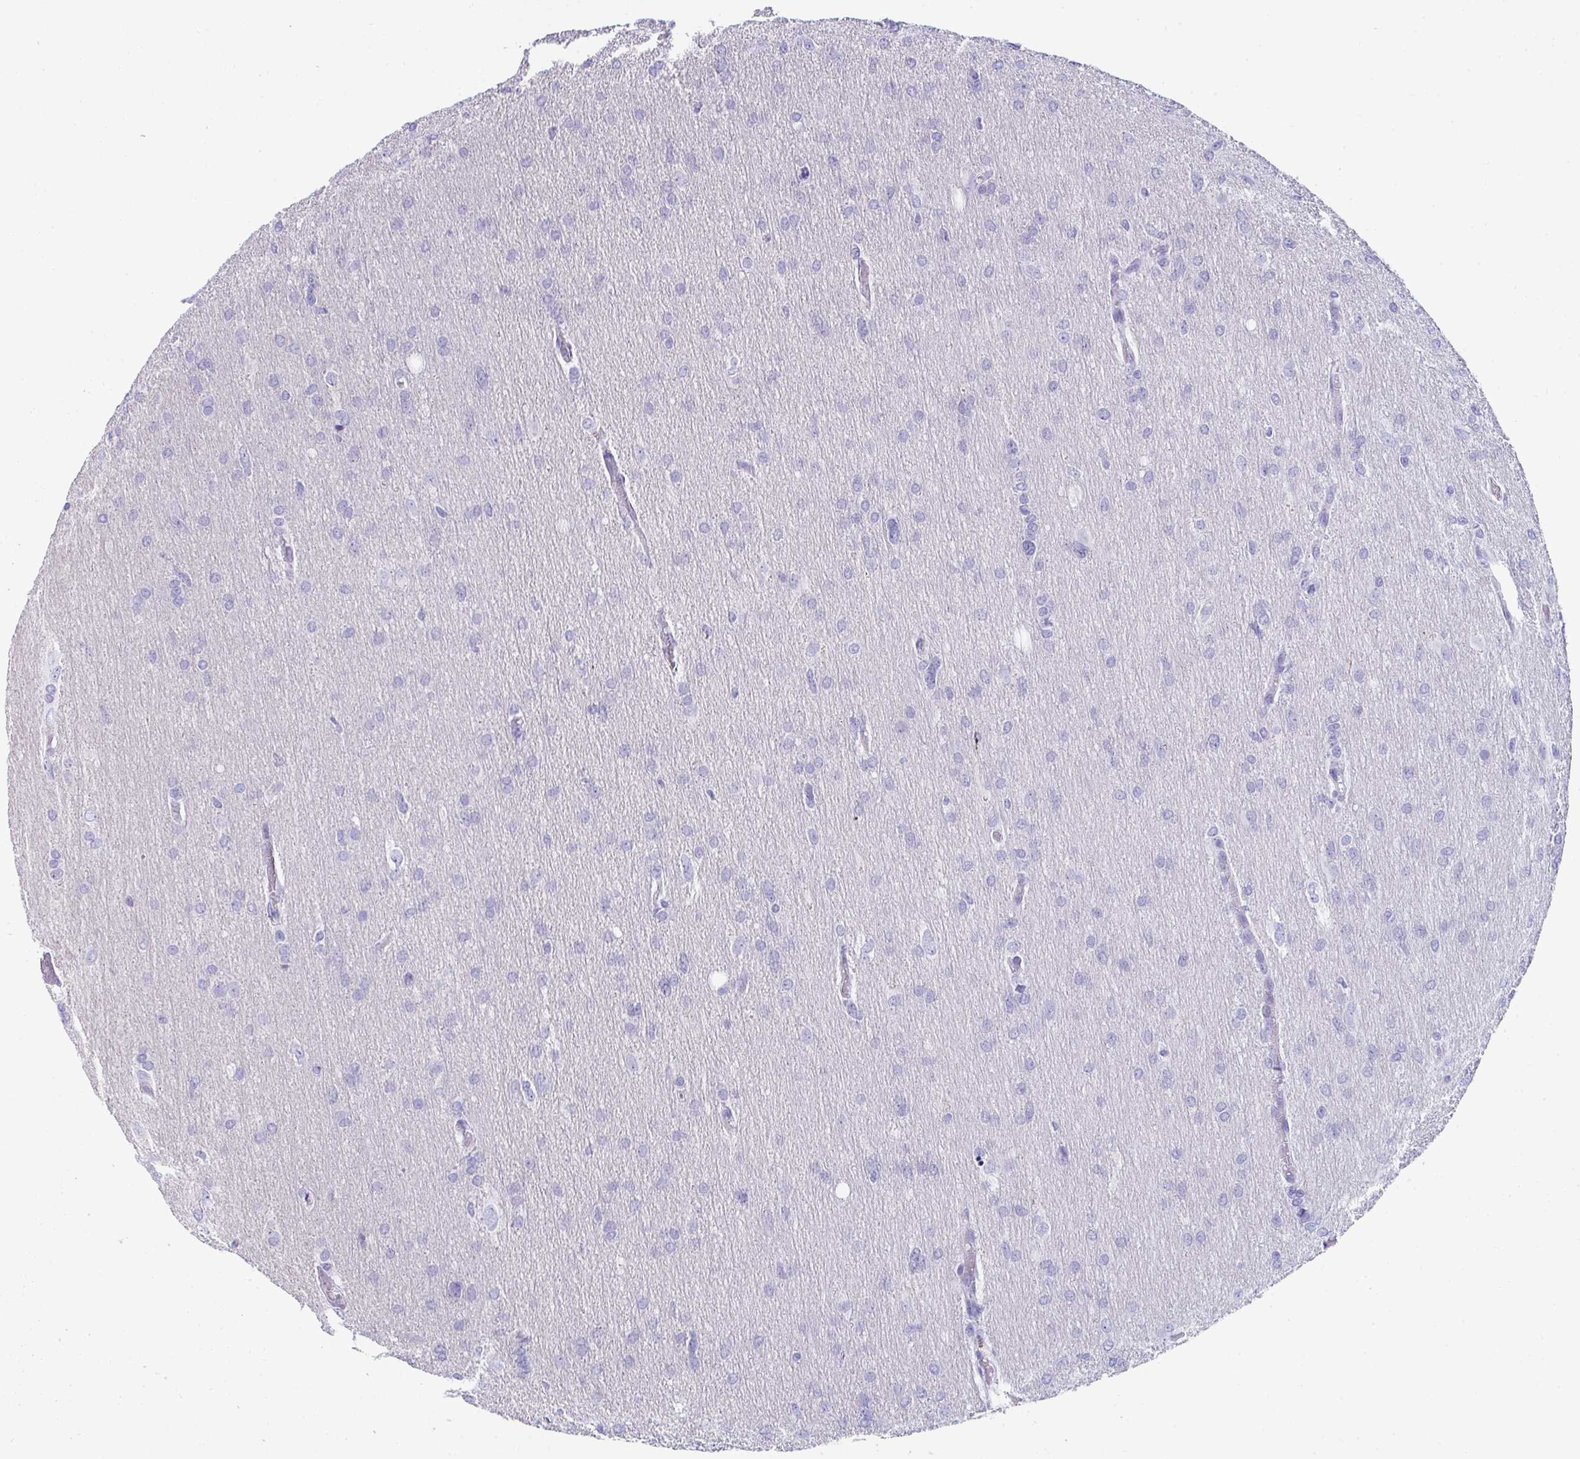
{"staining": {"intensity": "negative", "quantity": "none", "location": "none"}, "tissue": "glioma", "cell_type": "Tumor cells", "image_type": "cancer", "snomed": [{"axis": "morphology", "description": "Glioma, malignant, High grade"}, {"axis": "topography", "description": "Brain"}], "caption": "Tumor cells are negative for brown protein staining in glioma.", "gene": "TTC30B", "patient": {"sex": "male", "age": 53}}